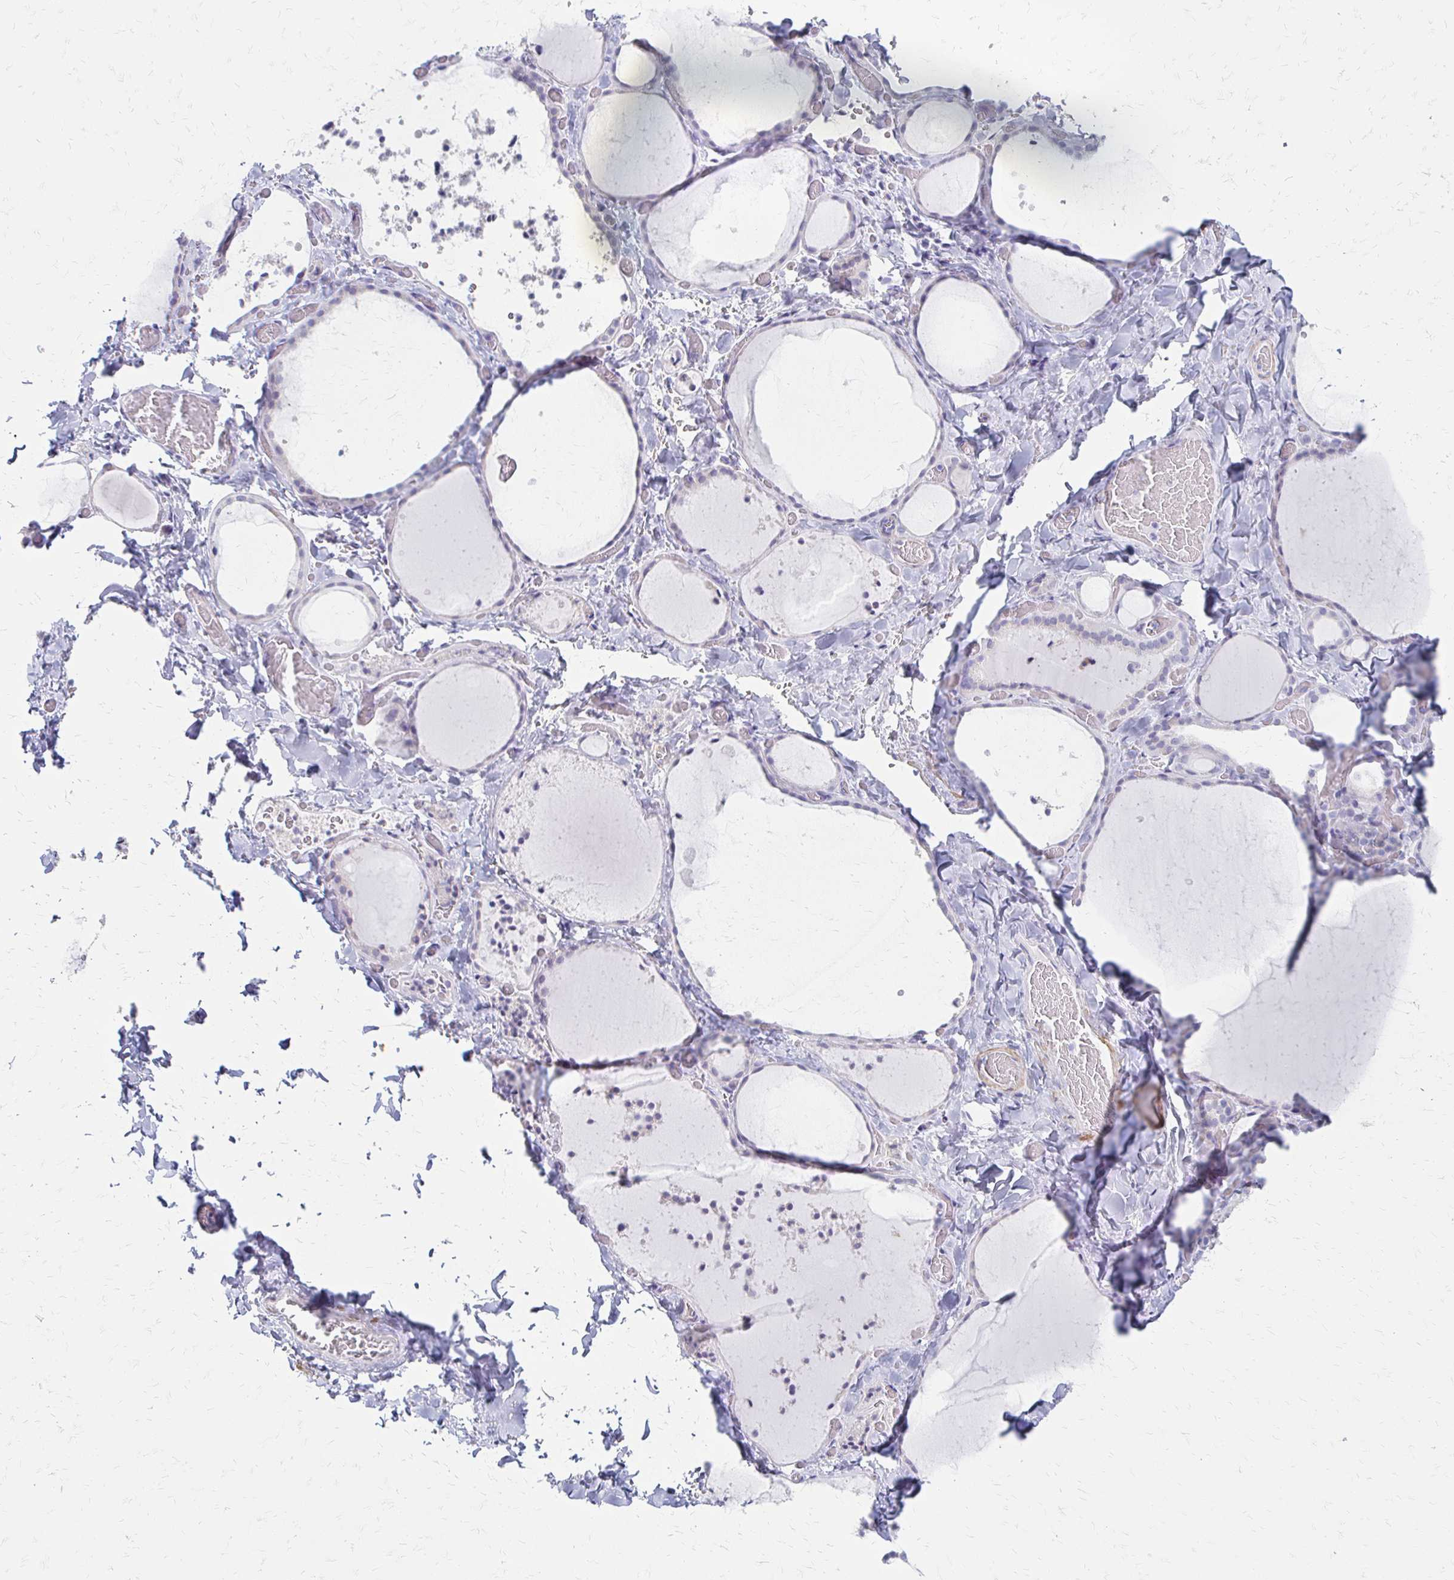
{"staining": {"intensity": "negative", "quantity": "none", "location": "none"}, "tissue": "thyroid gland", "cell_type": "Glandular cells", "image_type": "normal", "snomed": [{"axis": "morphology", "description": "Normal tissue, NOS"}, {"axis": "topography", "description": "Thyroid gland"}], "caption": "The IHC image has no significant positivity in glandular cells of thyroid gland. (DAB (3,3'-diaminobenzidine) IHC with hematoxylin counter stain).", "gene": "IVL", "patient": {"sex": "female", "age": 36}}